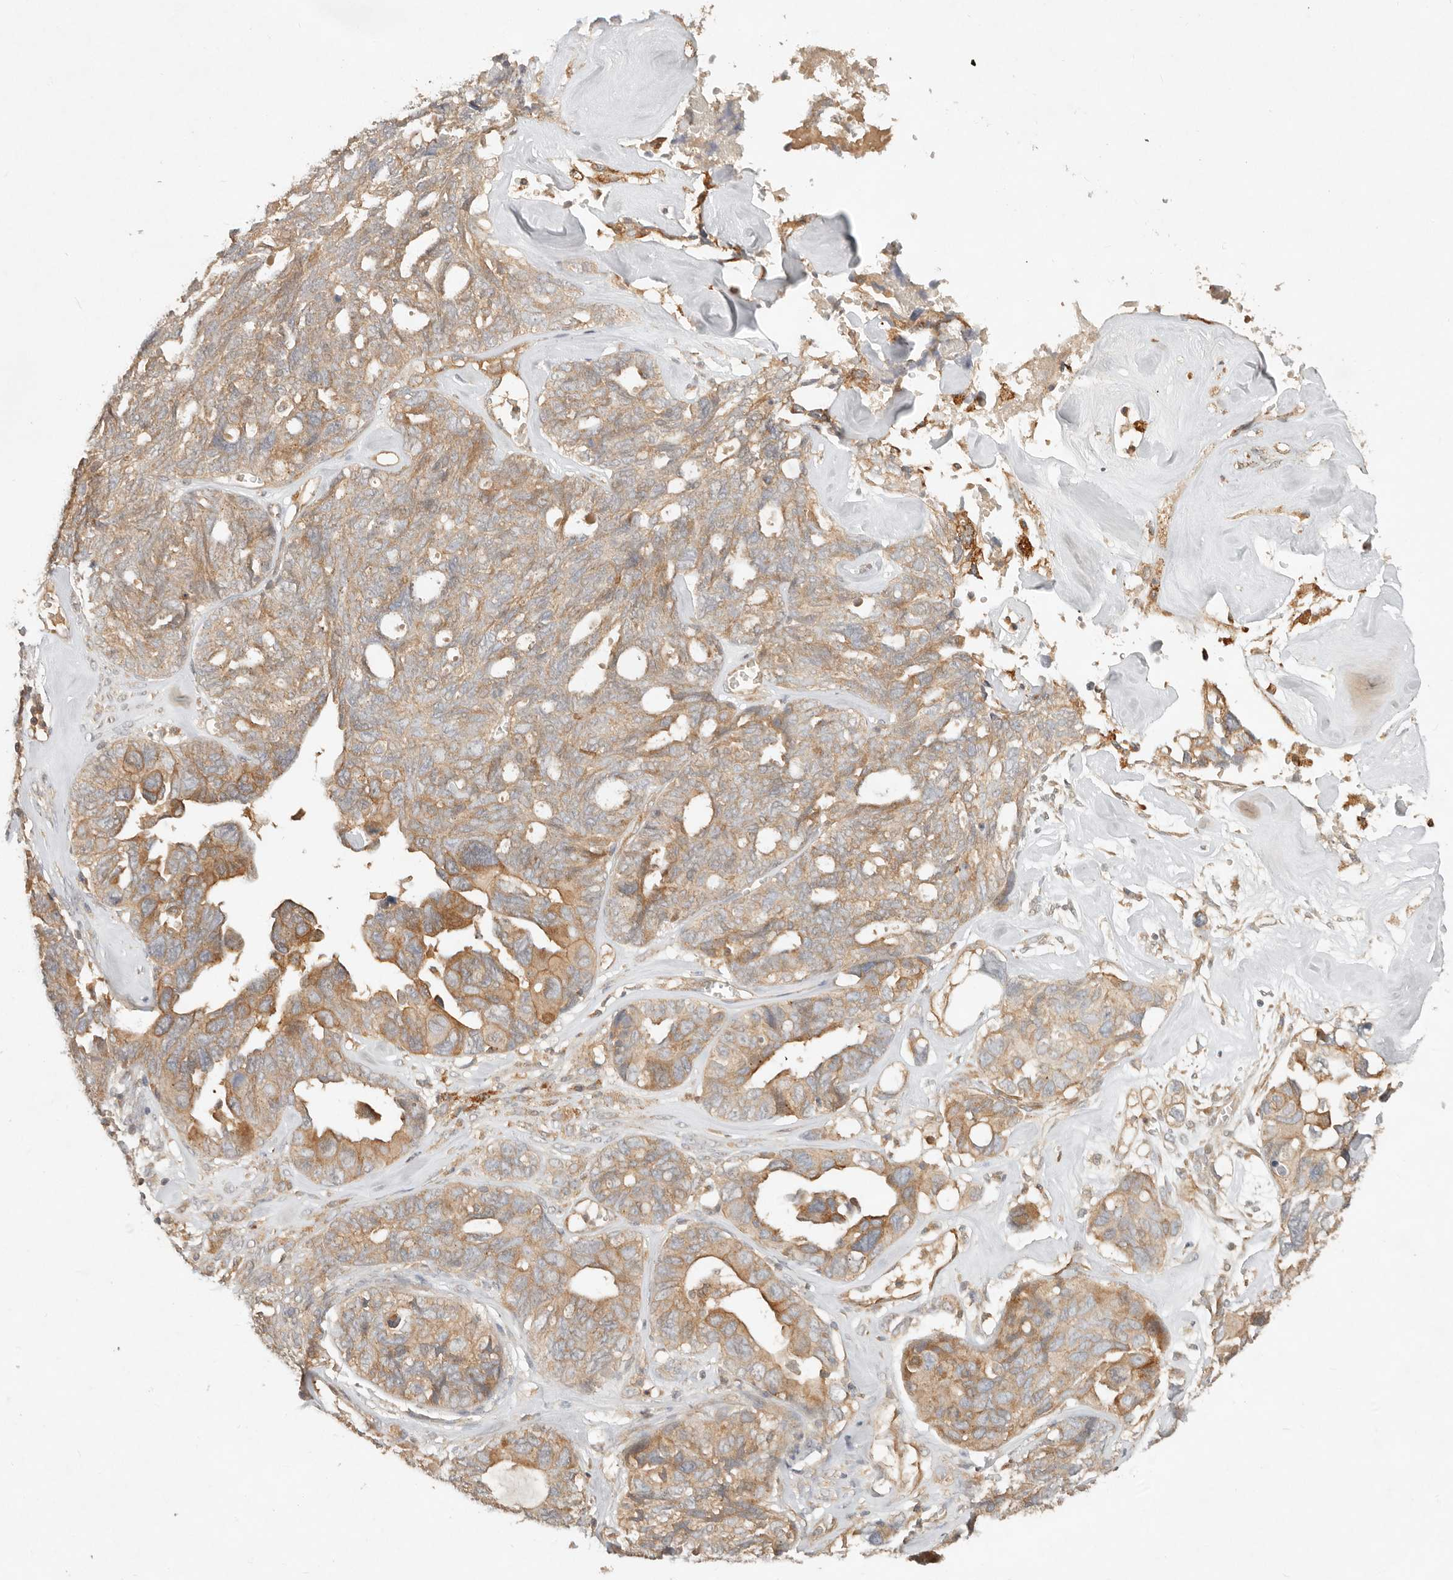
{"staining": {"intensity": "moderate", "quantity": ">75%", "location": "cytoplasmic/membranous"}, "tissue": "ovarian cancer", "cell_type": "Tumor cells", "image_type": "cancer", "snomed": [{"axis": "morphology", "description": "Cystadenocarcinoma, serous, NOS"}, {"axis": "topography", "description": "Ovary"}], "caption": "Human ovarian serous cystadenocarcinoma stained with a brown dye shows moderate cytoplasmic/membranous positive positivity in about >75% of tumor cells.", "gene": "HECTD3", "patient": {"sex": "female", "age": 79}}